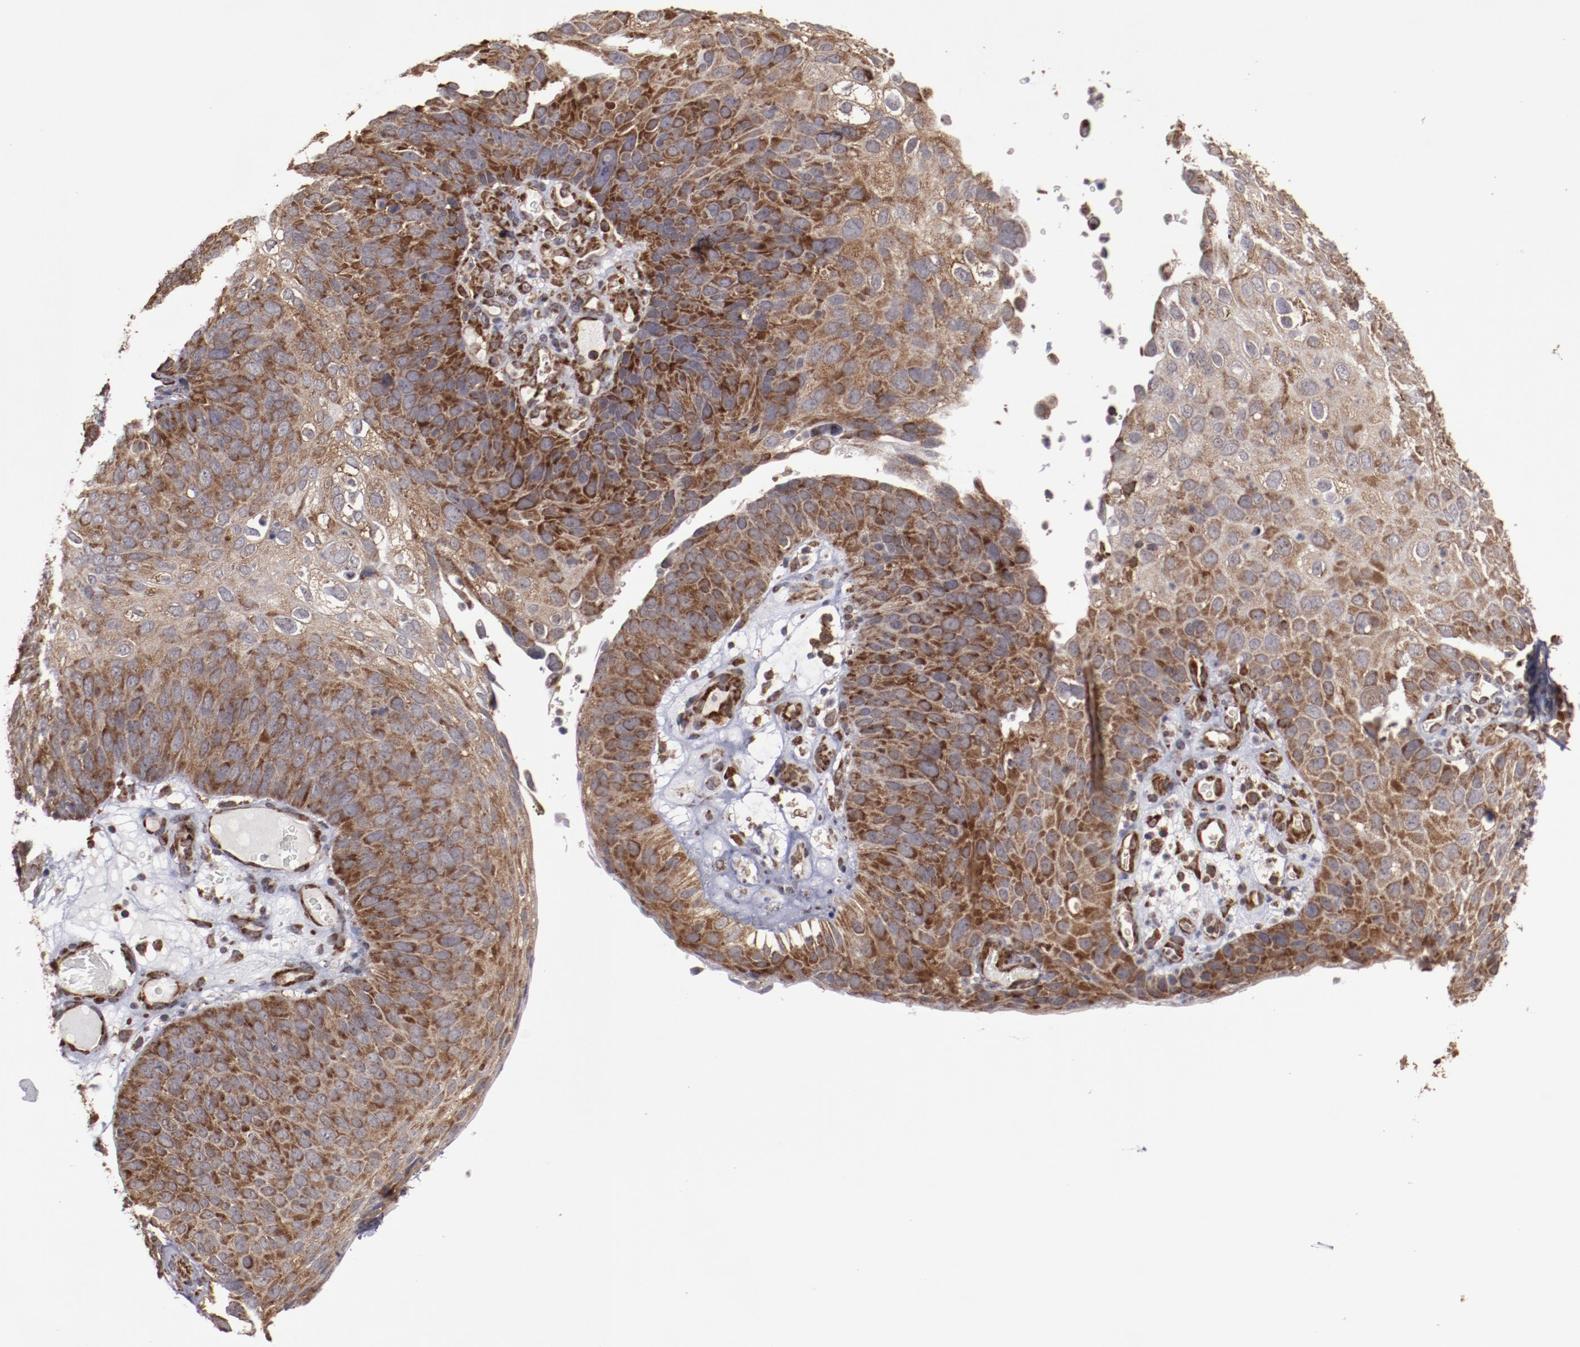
{"staining": {"intensity": "strong", "quantity": ">75%", "location": "cytoplasmic/membranous"}, "tissue": "skin cancer", "cell_type": "Tumor cells", "image_type": "cancer", "snomed": [{"axis": "morphology", "description": "Squamous cell carcinoma, NOS"}, {"axis": "topography", "description": "Skin"}], "caption": "An image showing strong cytoplasmic/membranous positivity in approximately >75% of tumor cells in squamous cell carcinoma (skin), as visualized by brown immunohistochemical staining.", "gene": "RPS4Y1", "patient": {"sex": "male", "age": 87}}